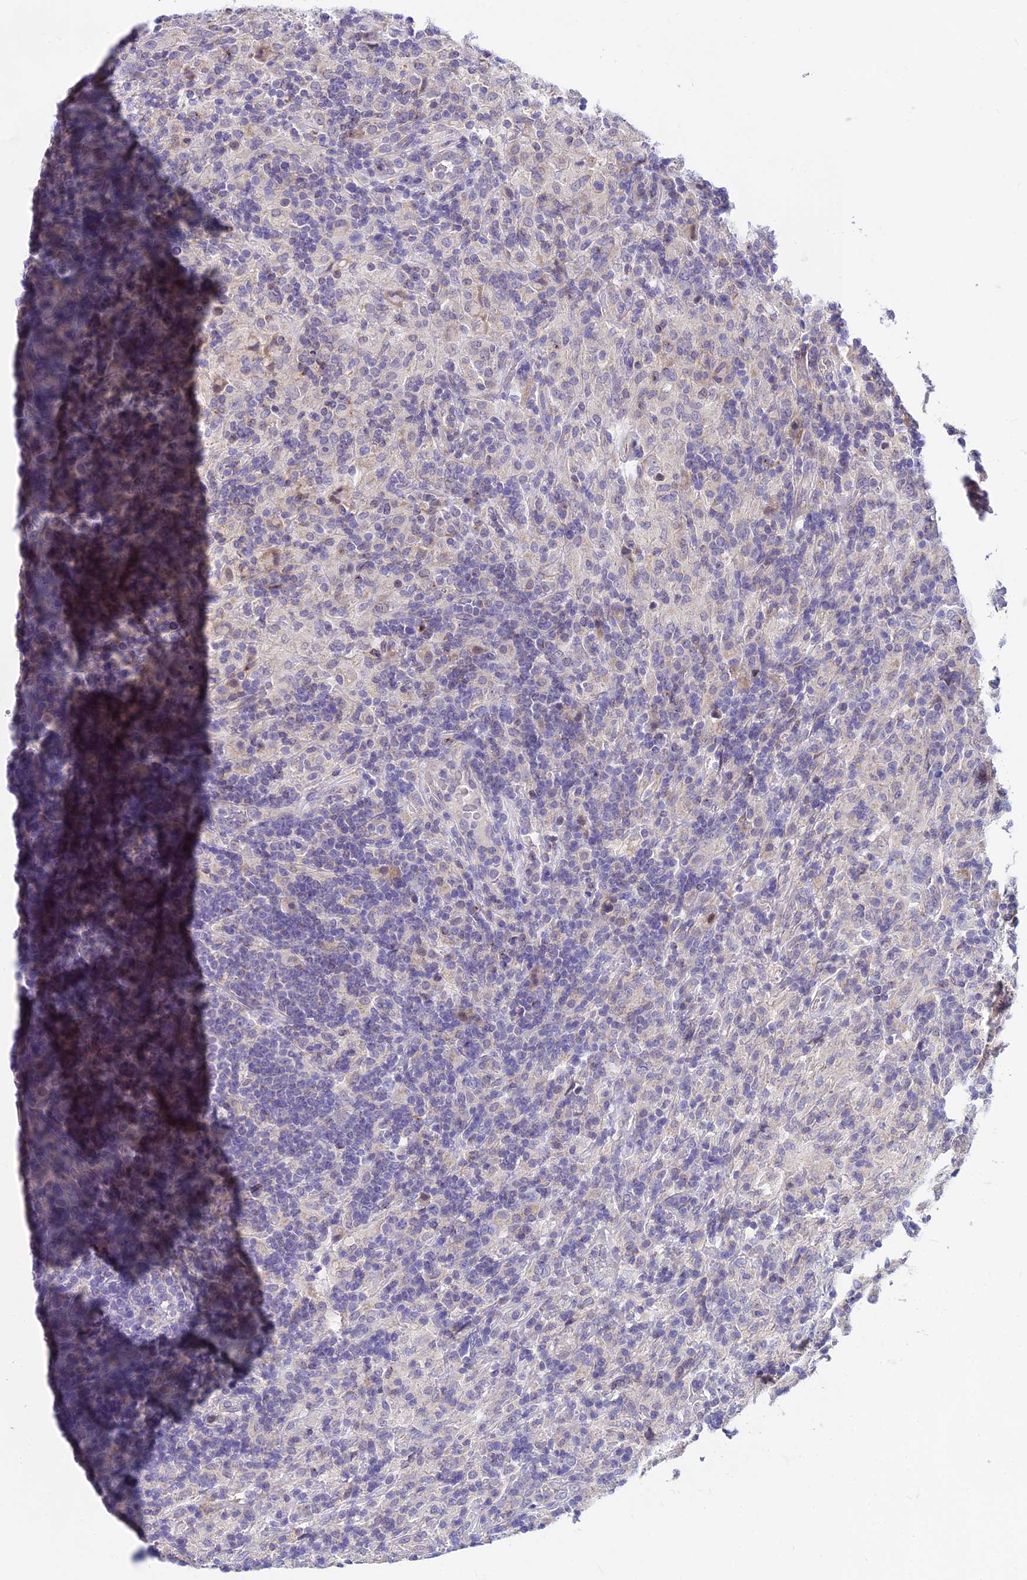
{"staining": {"intensity": "negative", "quantity": "none", "location": "none"}, "tissue": "lymphoma", "cell_type": "Tumor cells", "image_type": "cancer", "snomed": [{"axis": "morphology", "description": "Hodgkin's disease, NOS"}, {"axis": "topography", "description": "Lymph node"}], "caption": "The IHC image has no significant positivity in tumor cells of lymphoma tissue.", "gene": "C6orf132", "patient": {"sex": "male", "age": 70}}